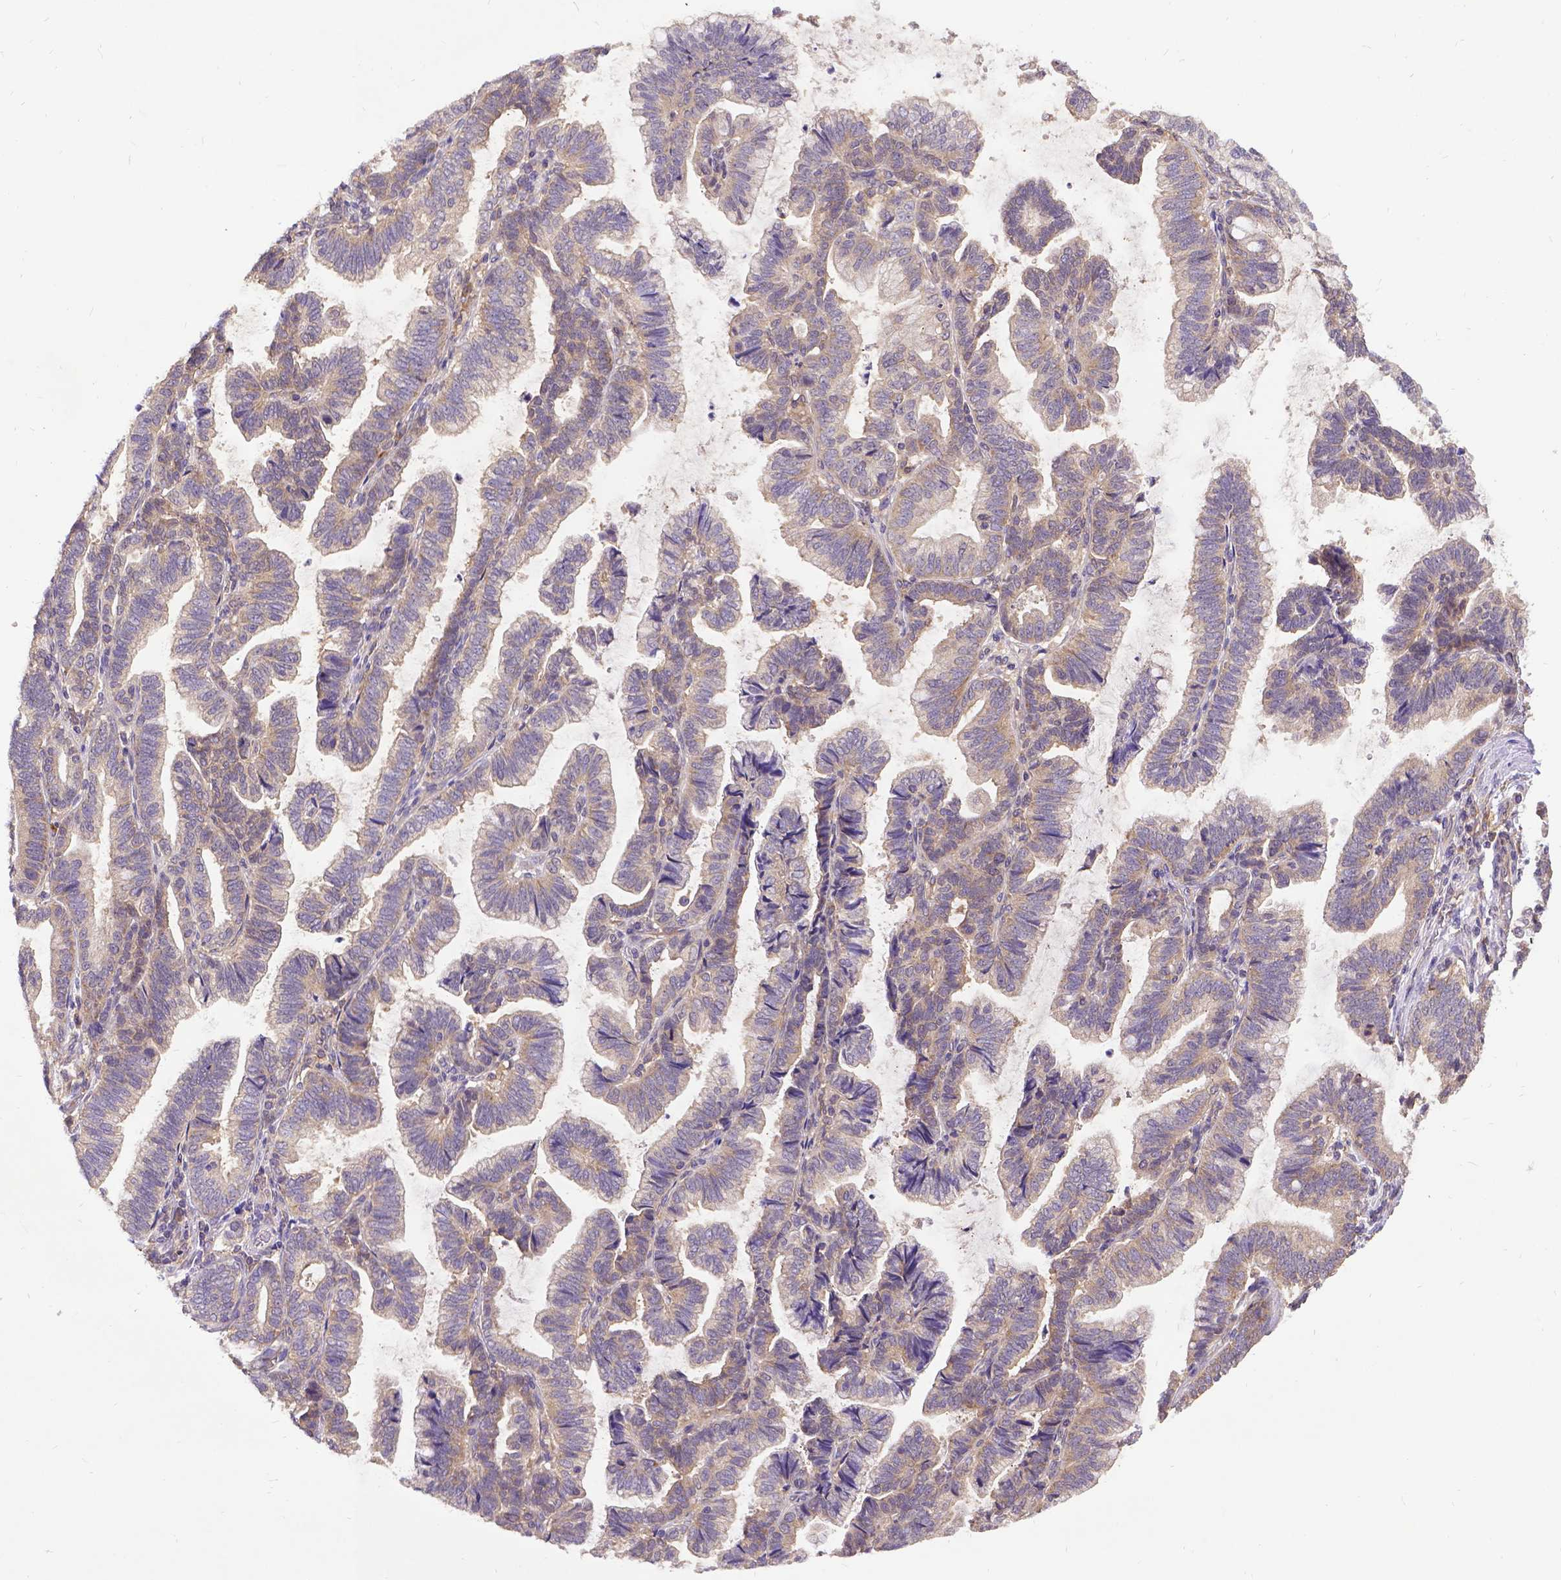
{"staining": {"intensity": "weak", "quantity": "25%-75%", "location": "cytoplasmic/membranous"}, "tissue": "stomach cancer", "cell_type": "Tumor cells", "image_type": "cancer", "snomed": [{"axis": "morphology", "description": "Adenocarcinoma, NOS"}, {"axis": "topography", "description": "Stomach"}], "caption": "Human adenocarcinoma (stomach) stained with a protein marker exhibits weak staining in tumor cells.", "gene": "DENND6A", "patient": {"sex": "male", "age": 83}}